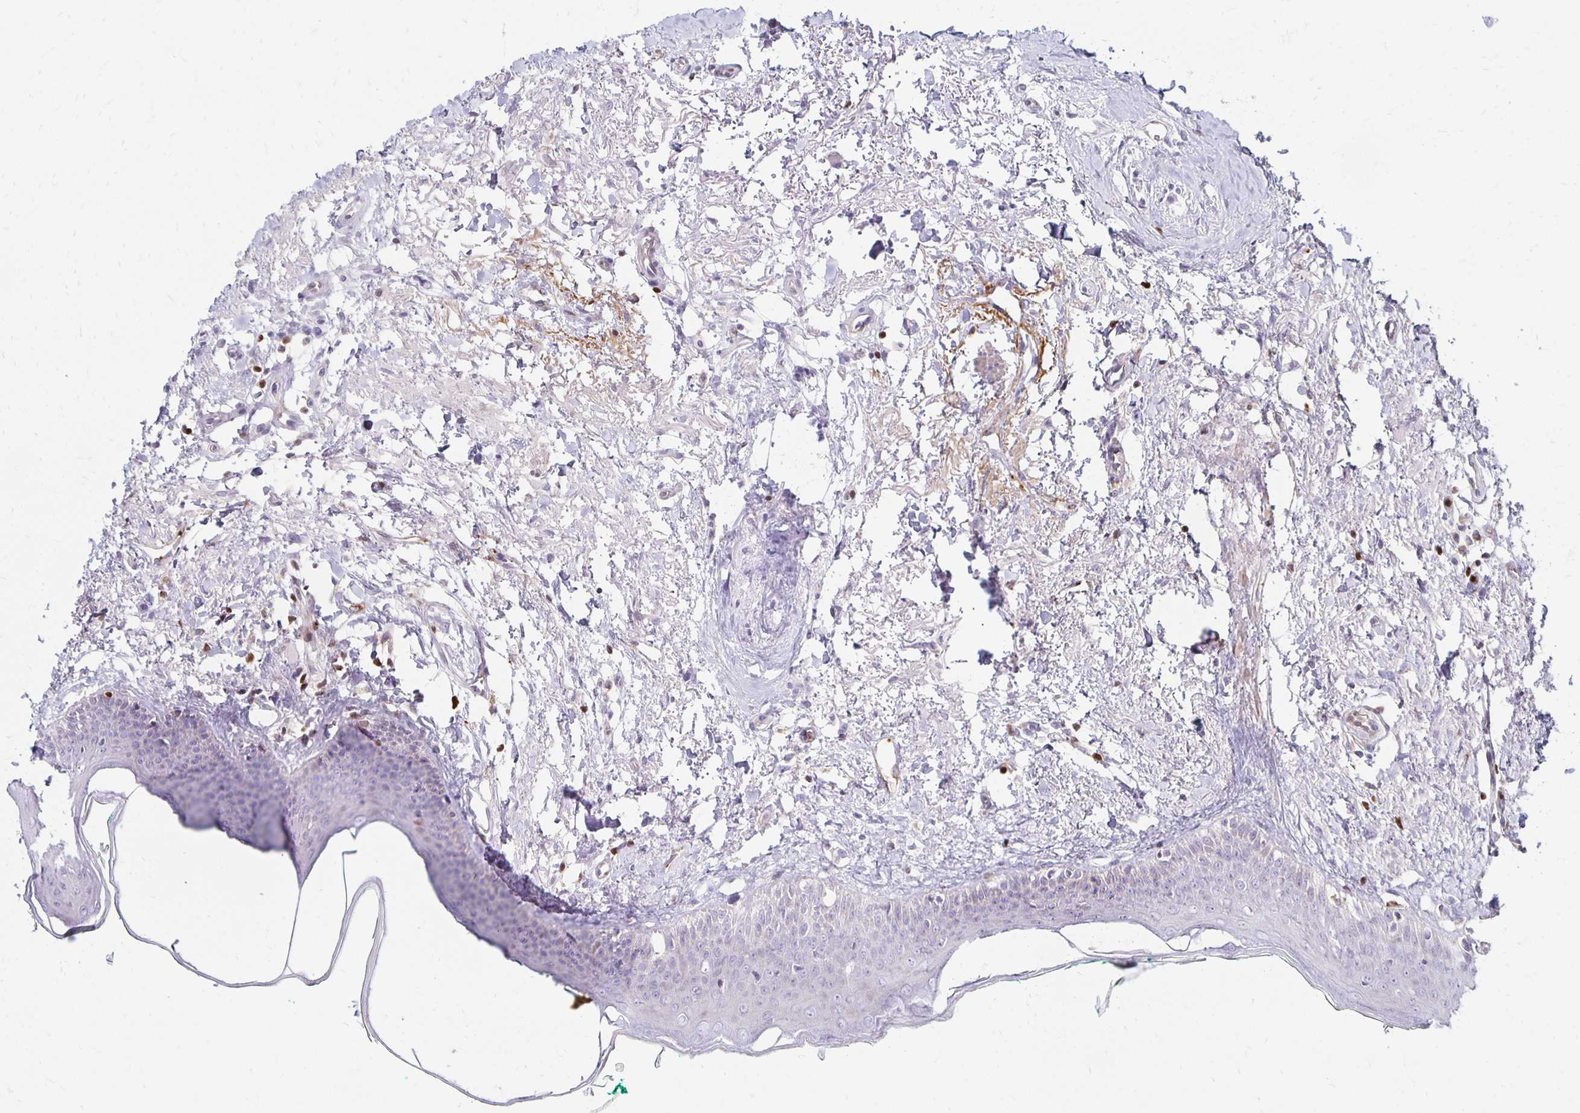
{"staining": {"intensity": "weak", "quantity": "<25%", "location": "cytoplasmic/membranous"}, "tissue": "oral mucosa", "cell_type": "Squamous epithelial cells", "image_type": "normal", "snomed": [{"axis": "morphology", "description": "Normal tissue, NOS"}, {"axis": "topography", "description": "Oral tissue"}], "caption": "Immunohistochemistry (IHC) micrograph of normal oral mucosa stained for a protein (brown), which shows no expression in squamous epithelial cells. The staining was performed using DAB to visualize the protein expression in brown, while the nuclei were stained in blue with hematoxylin (Magnification: 20x).", "gene": "CCL21", "patient": {"sex": "female", "age": 70}}